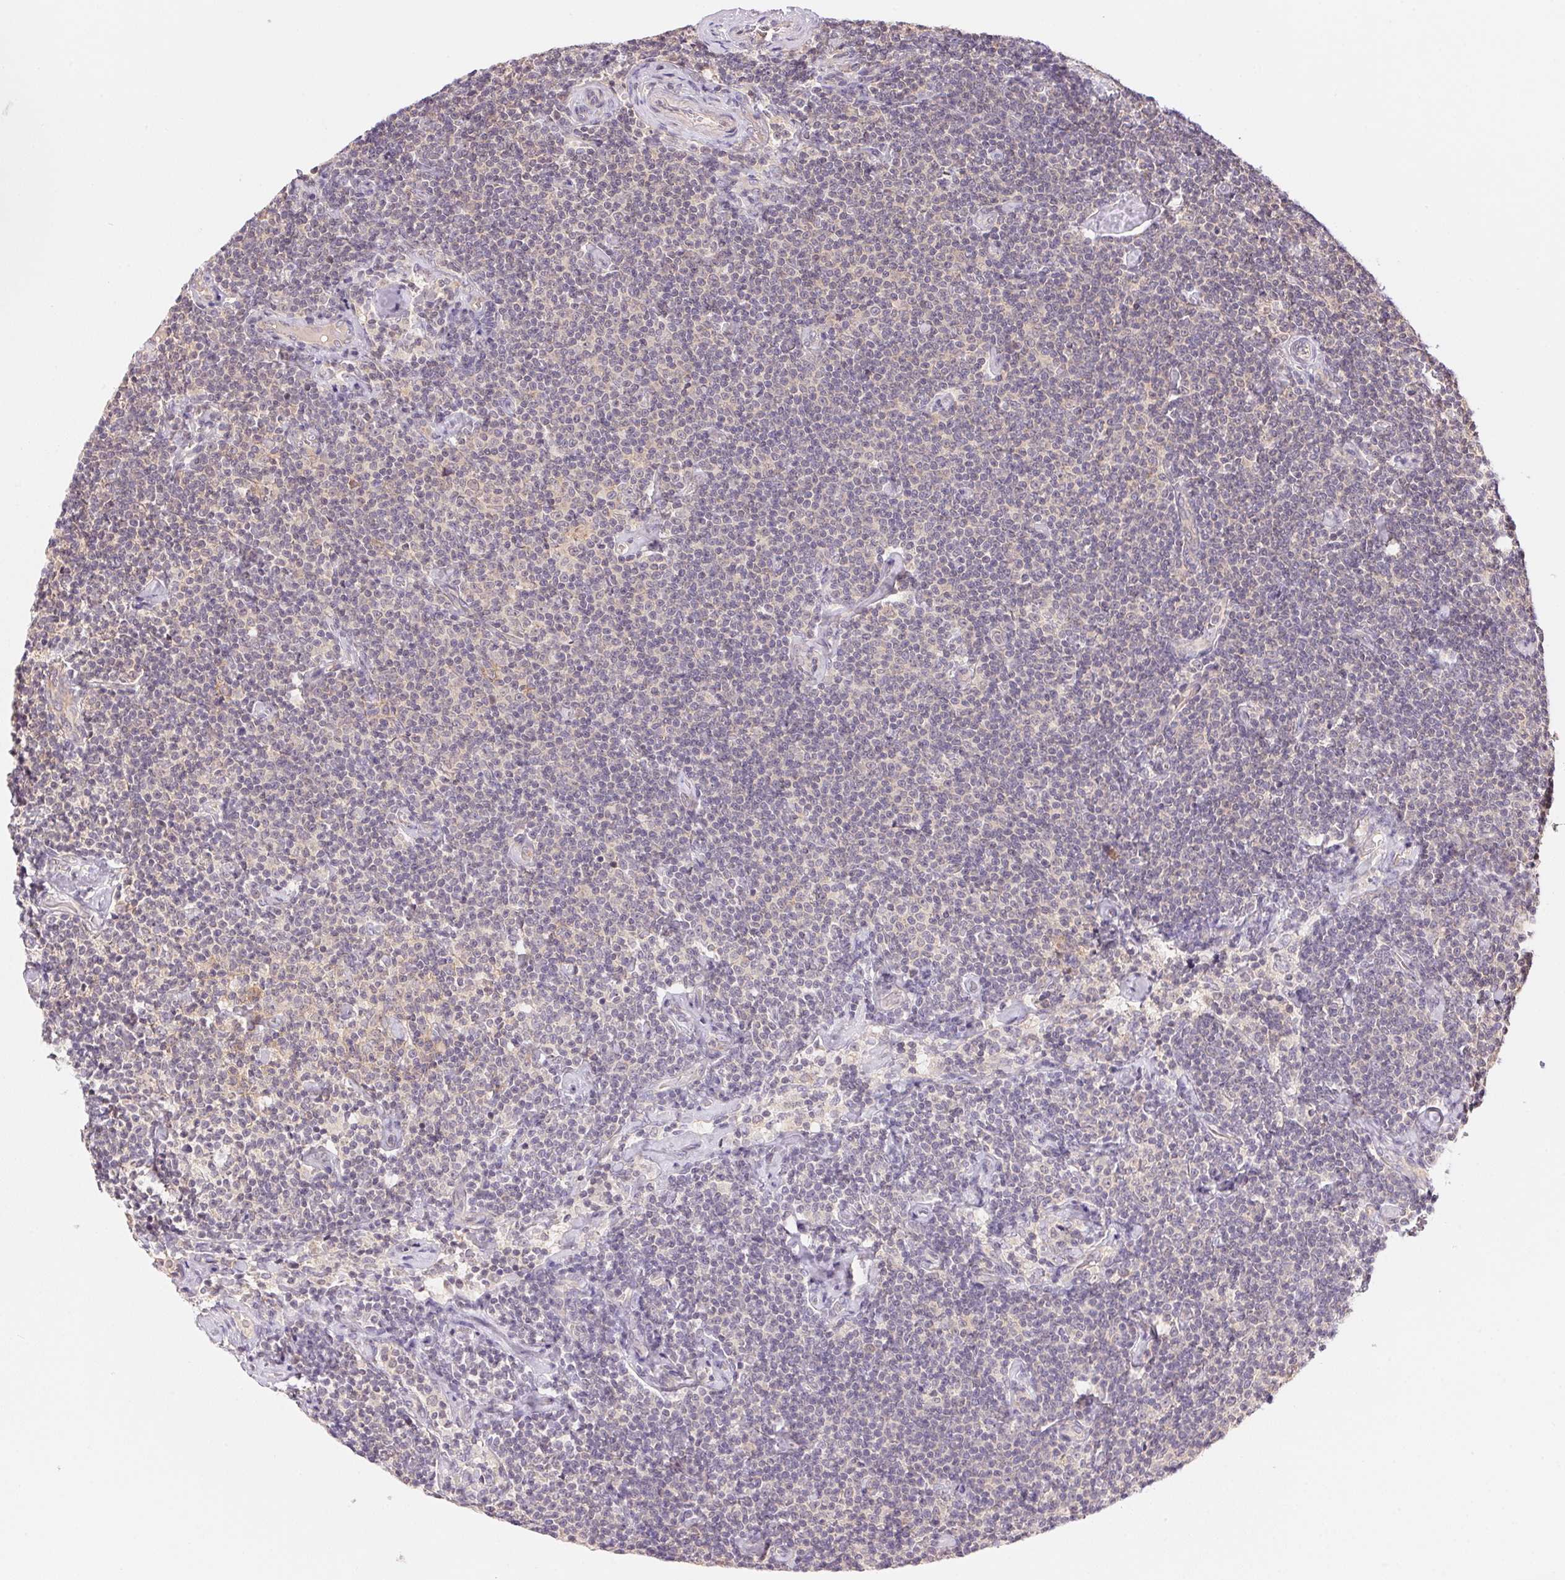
{"staining": {"intensity": "negative", "quantity": "none", "location": "none"}, "tissue": "lymphoma", "cell_type": "Tumor cells", "image_type": "cancer", "snomed": [{"axis": "morphology", "description": "Malignant lymphoma, non-Hodgkin's type, Low grade"}, {"axis": "topography", "description": "Lymph node"}], "caption": "Immunohistochemistry (IHC) of low-grade malignant lymphoma, non-Hodgkin's type exhibits no positivity in tumor cells.", "gene": "BNIP5", "patient": {"sex": "male", "age": 81}}